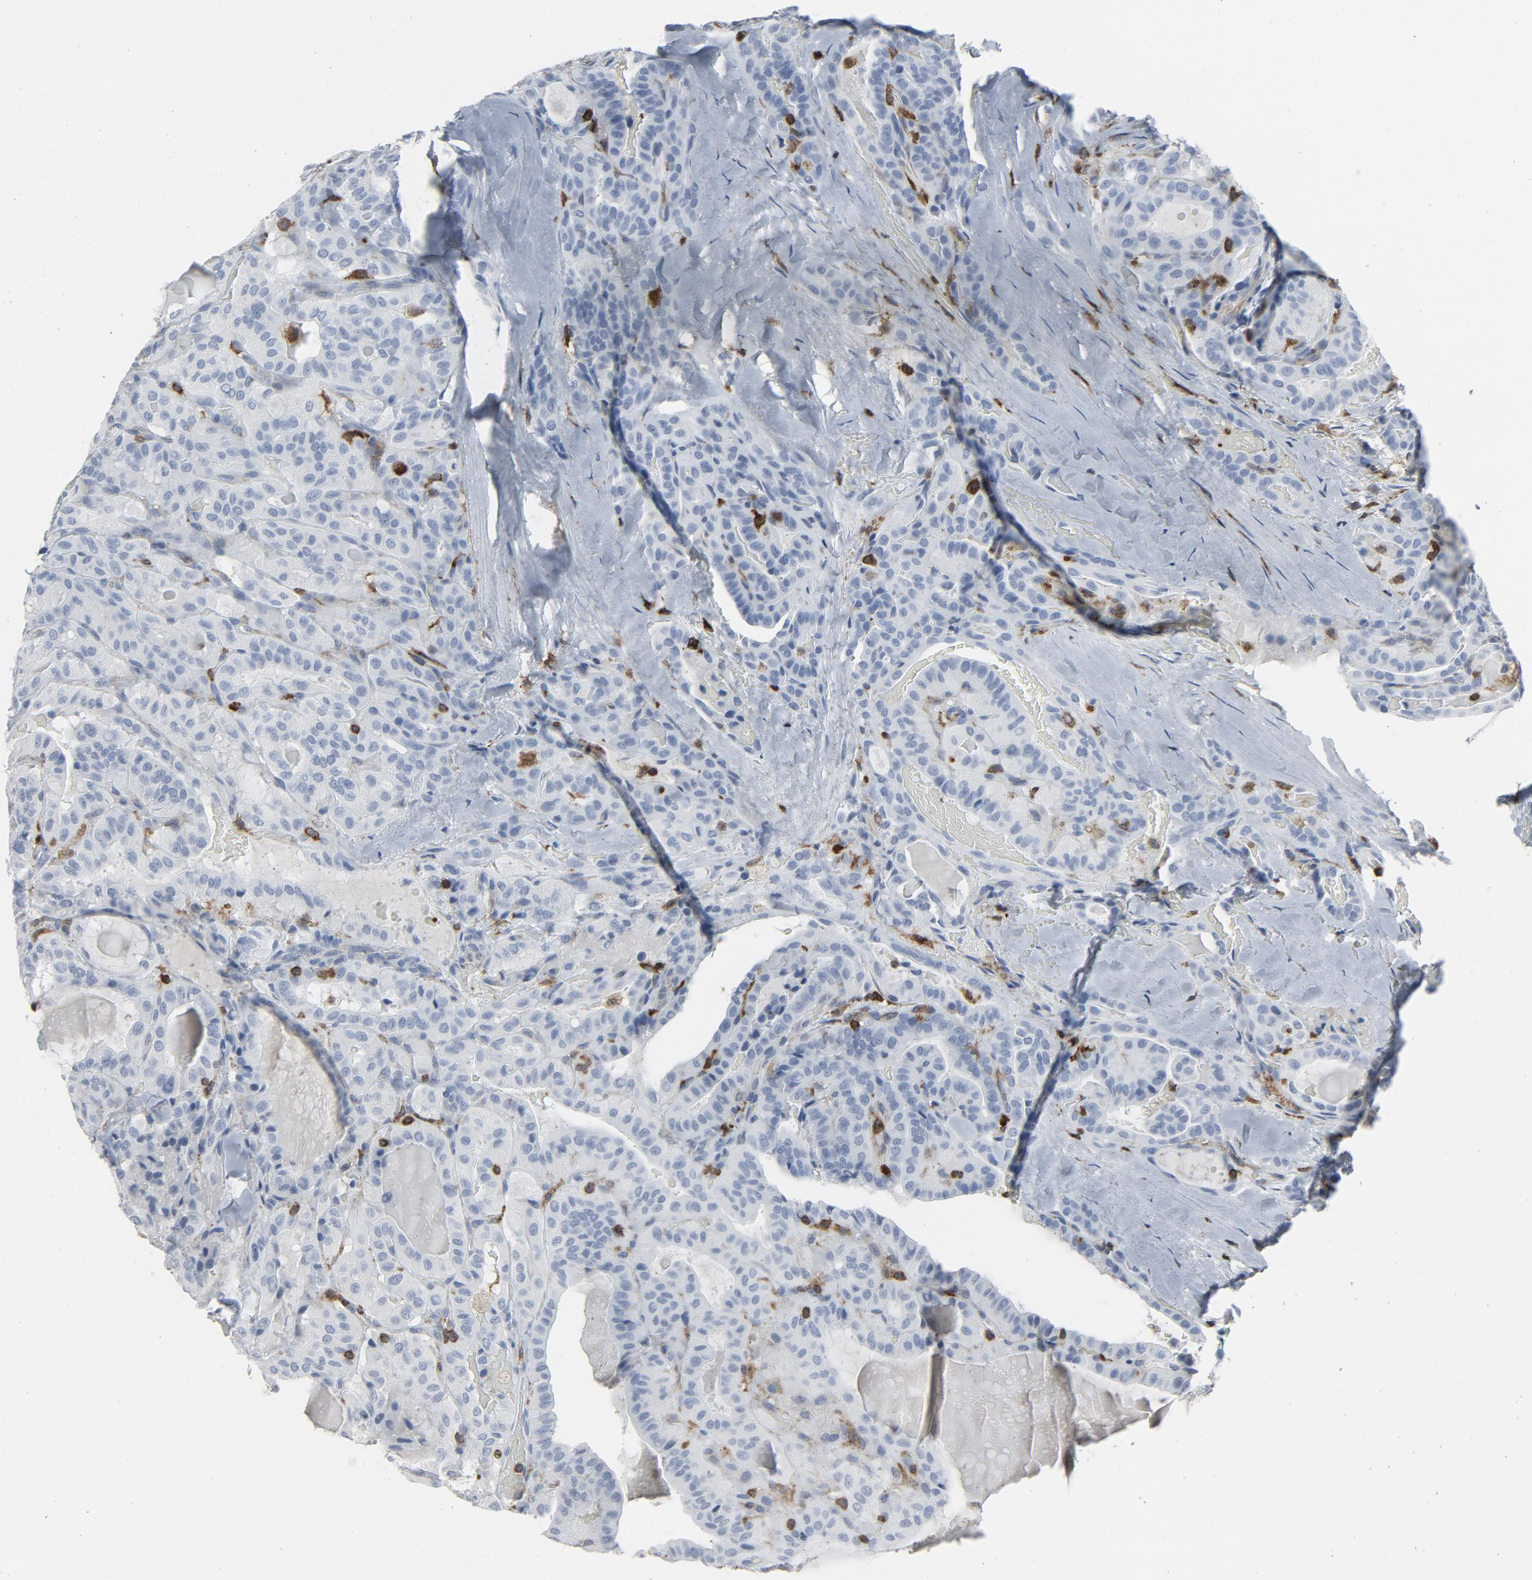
{"staining": {"intensity": "negative", "quantity": "none", "location": "none"}, "tissue": "thyroid cancer", "cell_type": "Tumor cells", "image_type": "cancer", "snomed": [{"axis": "morphology", "description": "Papillary adenocarcinoma, NOS"}, {"axis": "topography", "description": "Thyroid gland"}], "caption": "High magnification brightfield microscopy of thyroid cancer stained with DAB (3,3'-diaminobenzidine) (brown) and counterstained with hematoxylin (blue): tumor cells show no significant expression. (DAB immunohistochemistry visualized using brightfield microscopy, high magnification).", "gene": "LCP2", "patient": {"sex": "male", "age": 77}}